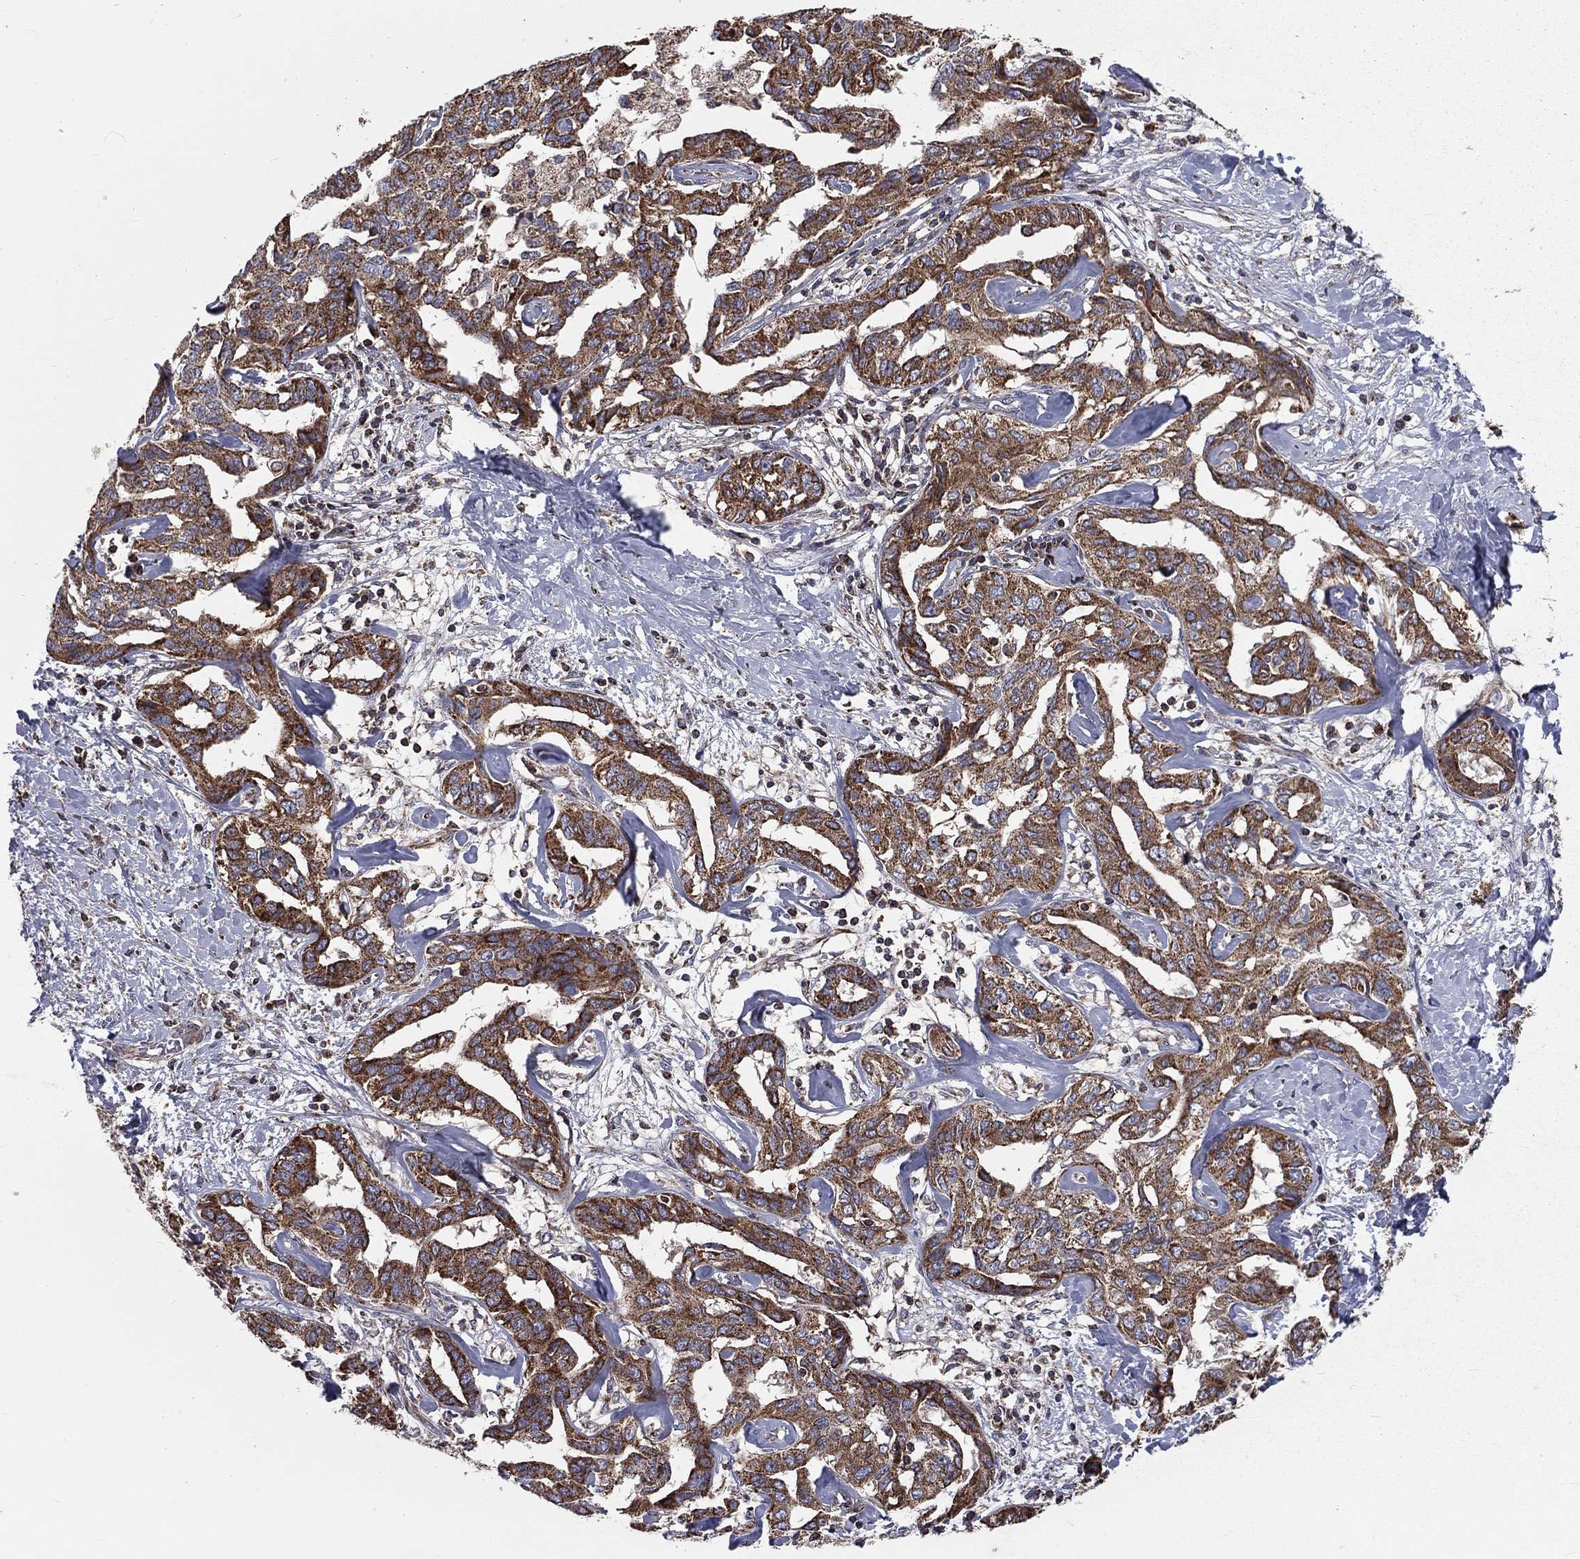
{"staining": {"intensity": "moderate", "quantity": ">75%", "location": "cytoplasmic/membranous"}, "tissue": "liver cancer", "cell_type": "Tumor cells", "image_type": "cancer", "snomed": [{"axis": "morphology", "description": "Cholangiocarcinoma"}, {"axis": "topography", "description": "Liver"}], "caption": "An image showing moderate cytoplasmic/membranous expression in approximately >75% of tumor cells in liver cholangiocarcinoma, as visualized by brown immunohistochemical staining.", "gene": "GPD1", "patient": {"sex": "male", "age": 59}}